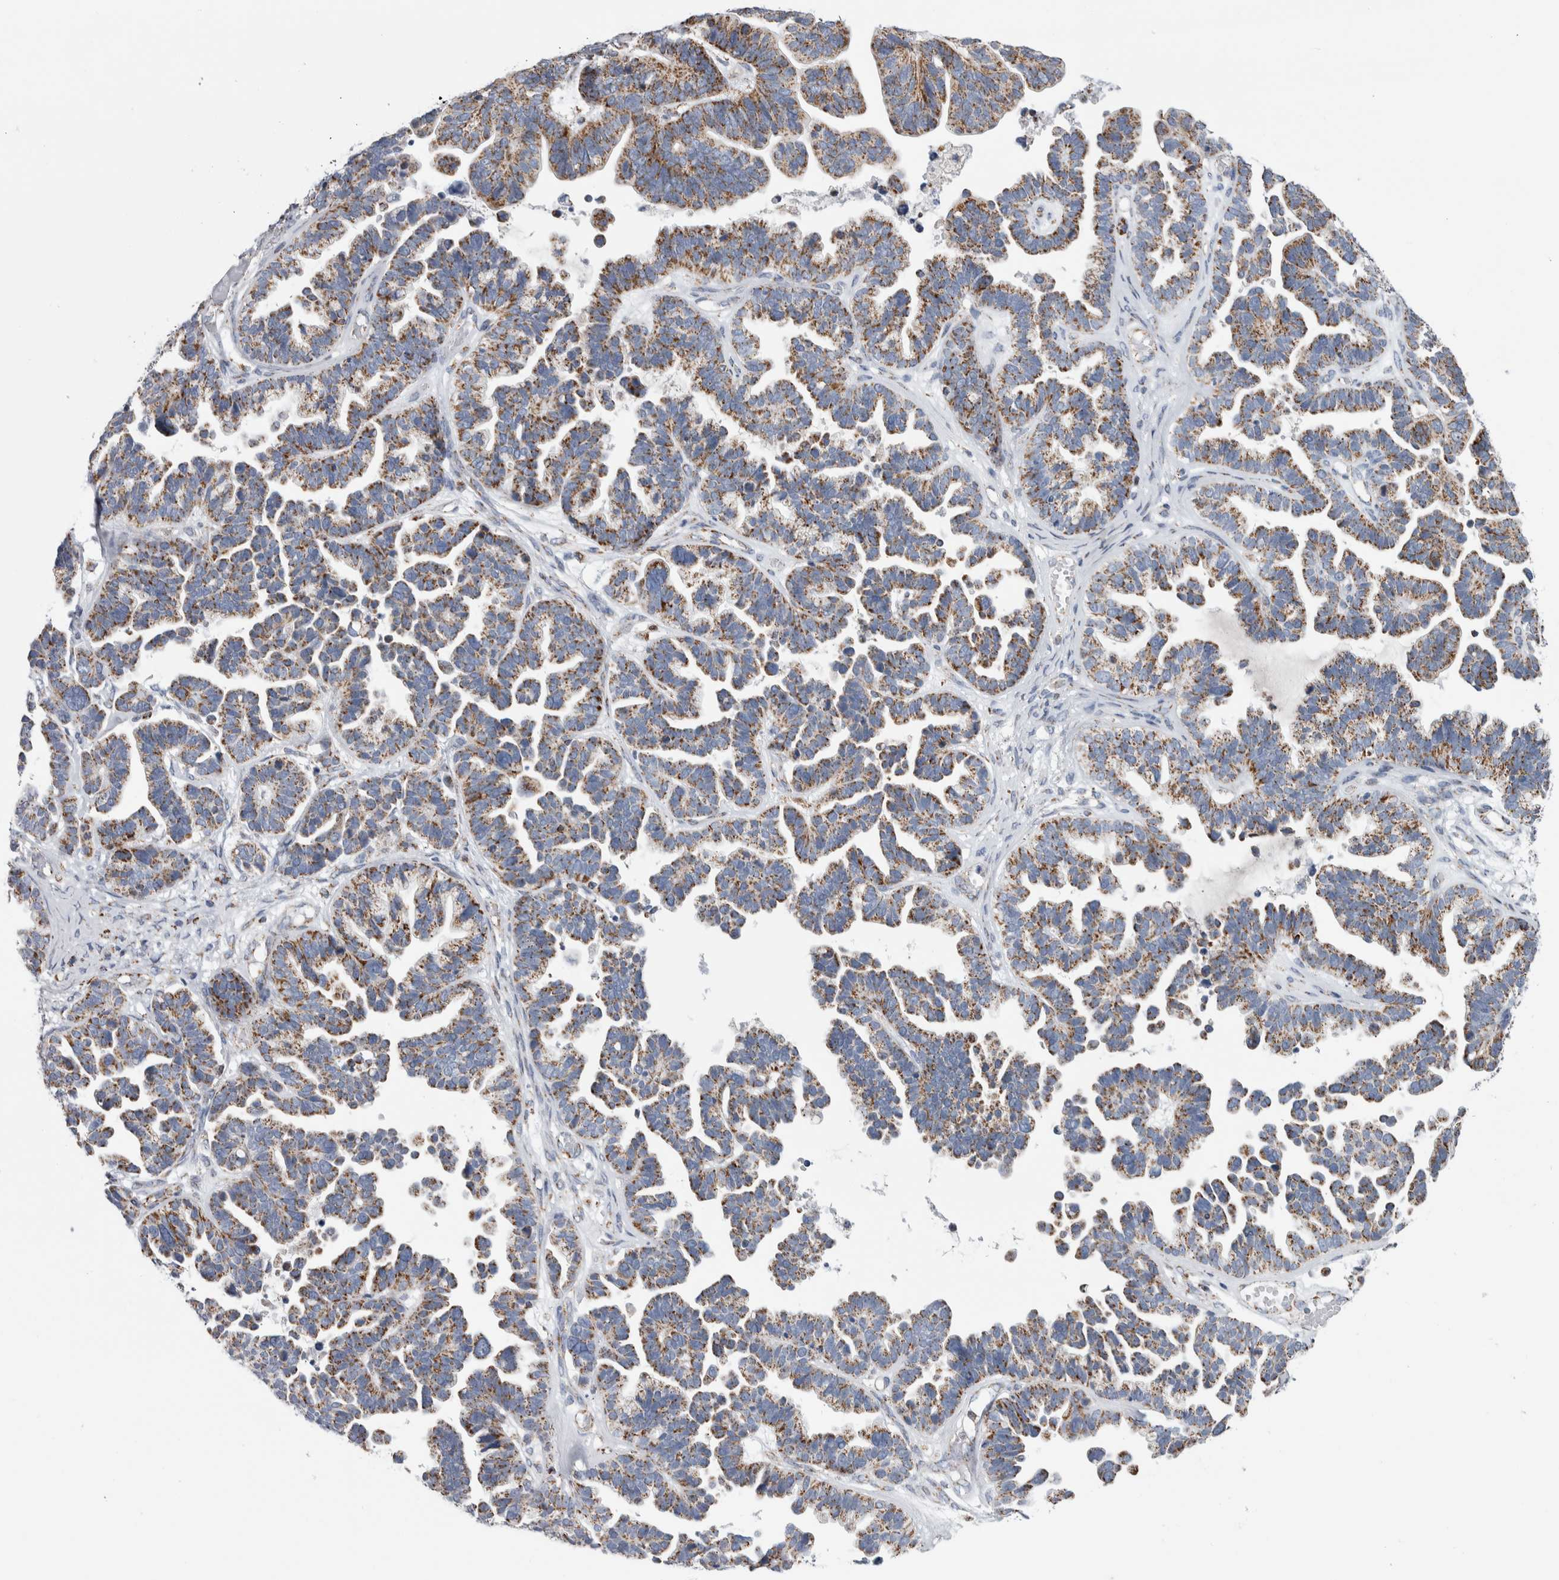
{"staining": {"intensity": "moderate", "quantity": "25%-75%", "location": "cytoplasmic/membranous"}, "tissue": "ovarian cancer", "cell_type": "Tumor cells", "image_type": "cancer", "snomed": [{"axis": "morphology", "description": "Cystadenocarcinoma, serous, NOS"}, {"axis": "topography", "description": "Ovary"}], "caption": "Ovarian cancer stained for a protein (brown) shows moderate cytoplasmic/membranous positive expression in approximately 25%-75% of tumor cells.", "gene": "ETFA", "patient": {"sex": "female", "age": 56}}